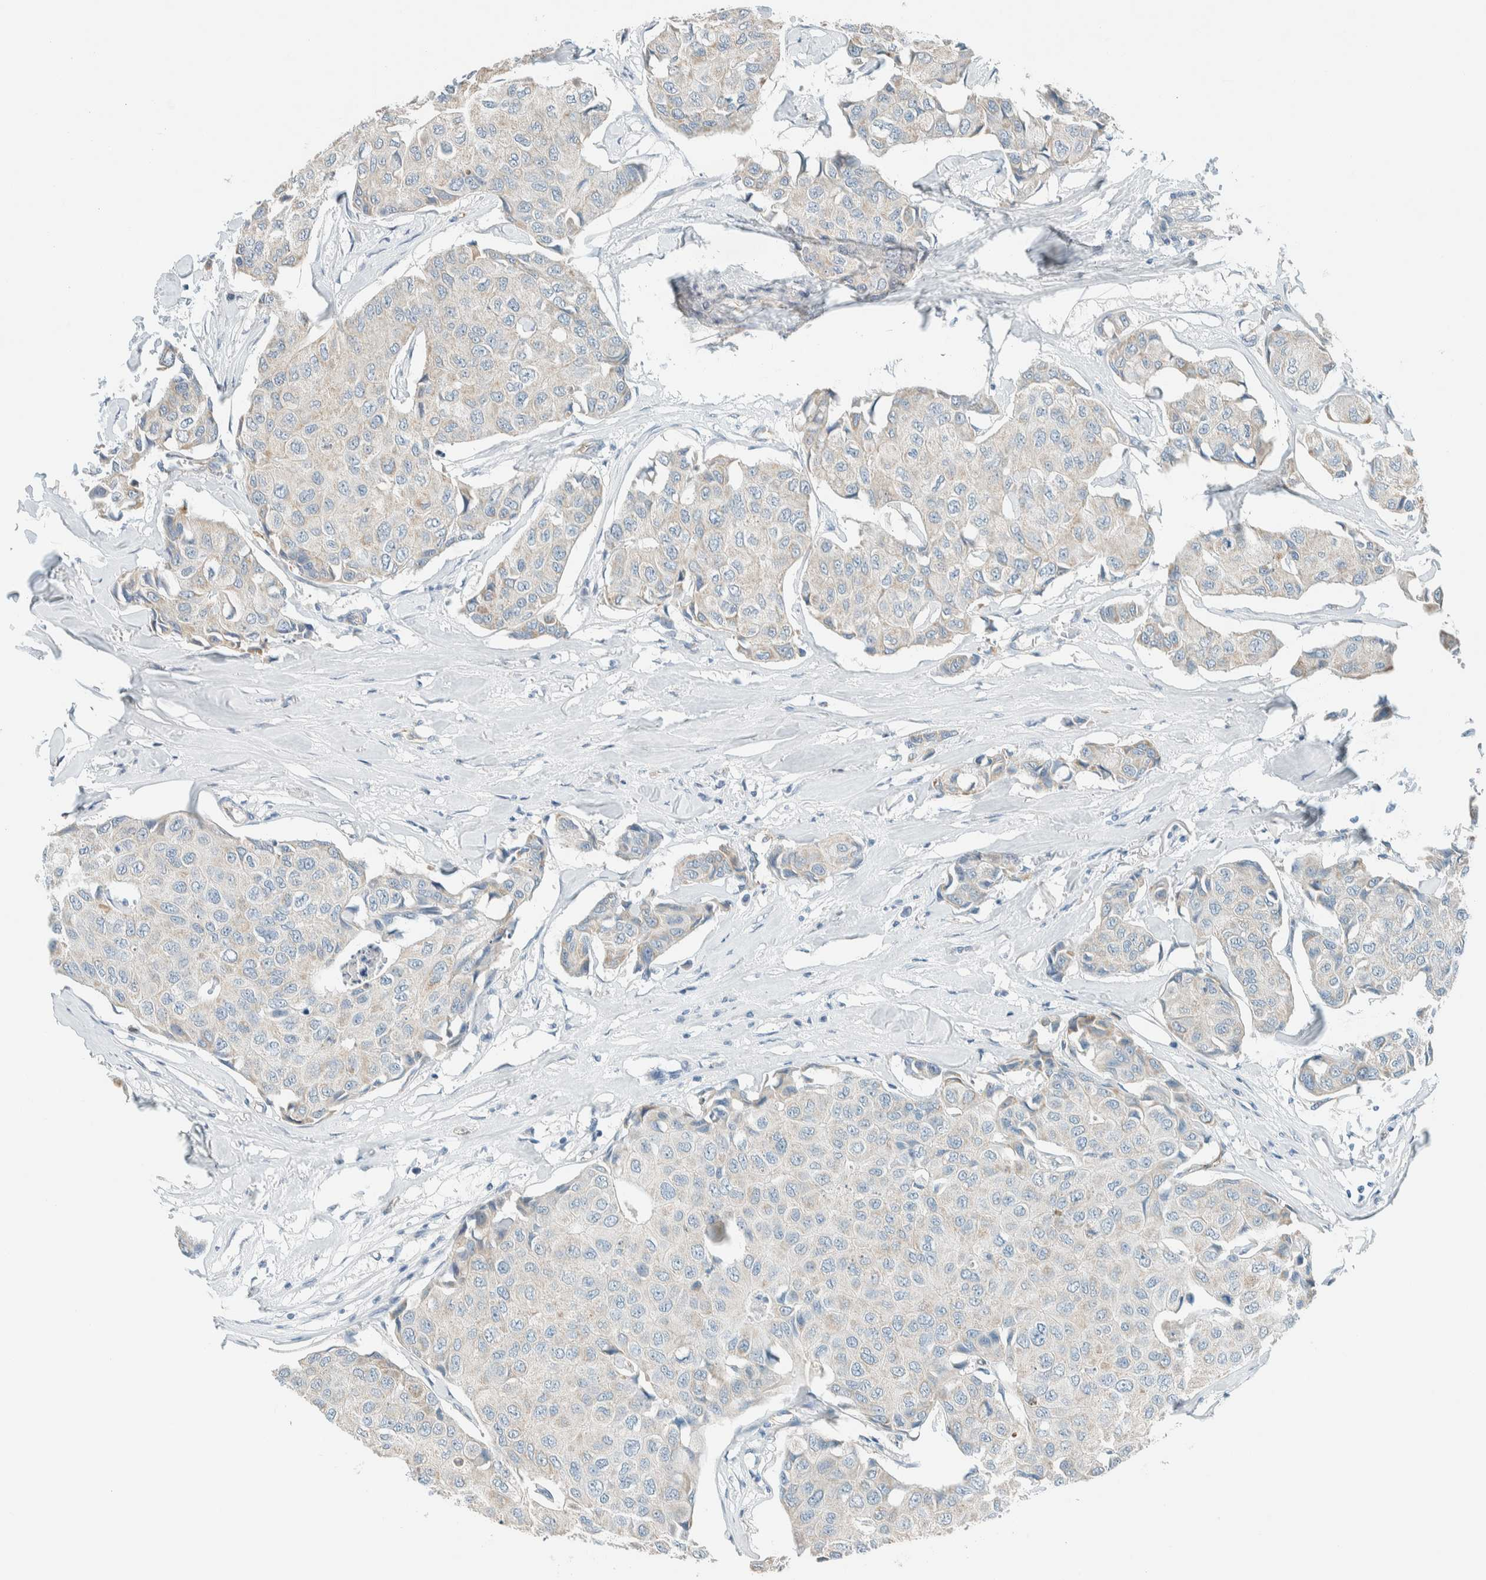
{"staining": {"intensity": "weak", "quantity": "<25%", "location": "cytoplasmic/membranous"}, "tissue": "breast cancer", "cell_type": "Tumor cells", "image_type": "cancer", "snomed": [{"axis": "morphology", "description": "Duct carcinoma"}, {"axis": "topography", "description": "Breast"}], "caption": "Micrograph shows no protein staining in tumor cells of breast cancer tissue.", "gene": "SLFN12", "patient": {"sex": "female", "age": 80}}